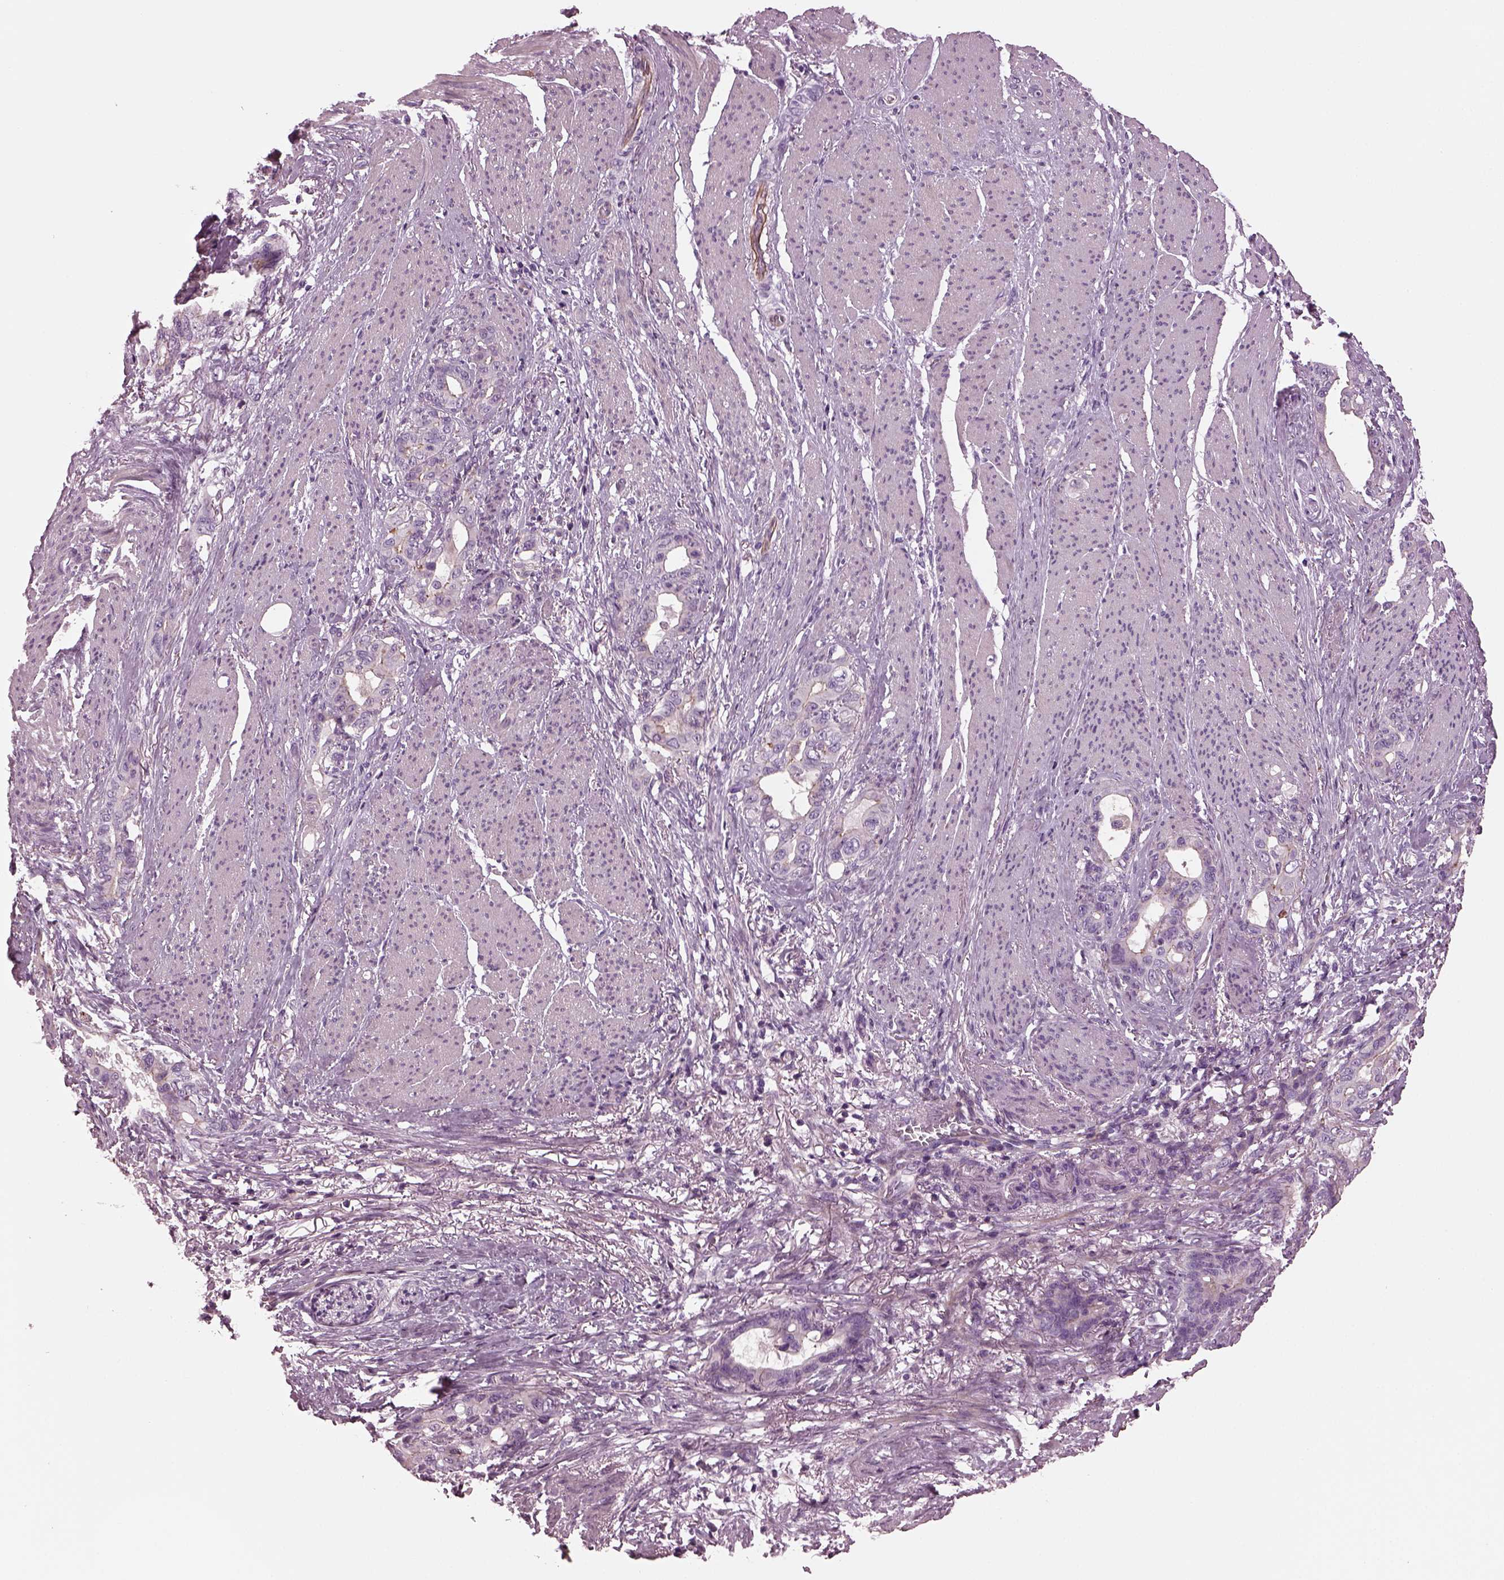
{"staining": {"intensity": "negative", "quantity": "none", "location": "none"}, "tissue": "stomach cancer", "cell_type": "Tumor cells", "image_type": "cancer", "snomed": [{"axis": "morphology", "description": "Normal tissue, NOS"}, {"axis": "morphology", "description": "Adenocarcinoma, NOS"}, {"axis": "topography", "description": "Esophagus"}, {"axis": "topography", "description": "Stomach, upper"}], "caption": "Stomach adenocarcinoma was stained to show a protein in brown. There is no significant positivity in tumor cells.", "gene": "GDF11", "patient": {"sex": "male", "age": 62}}